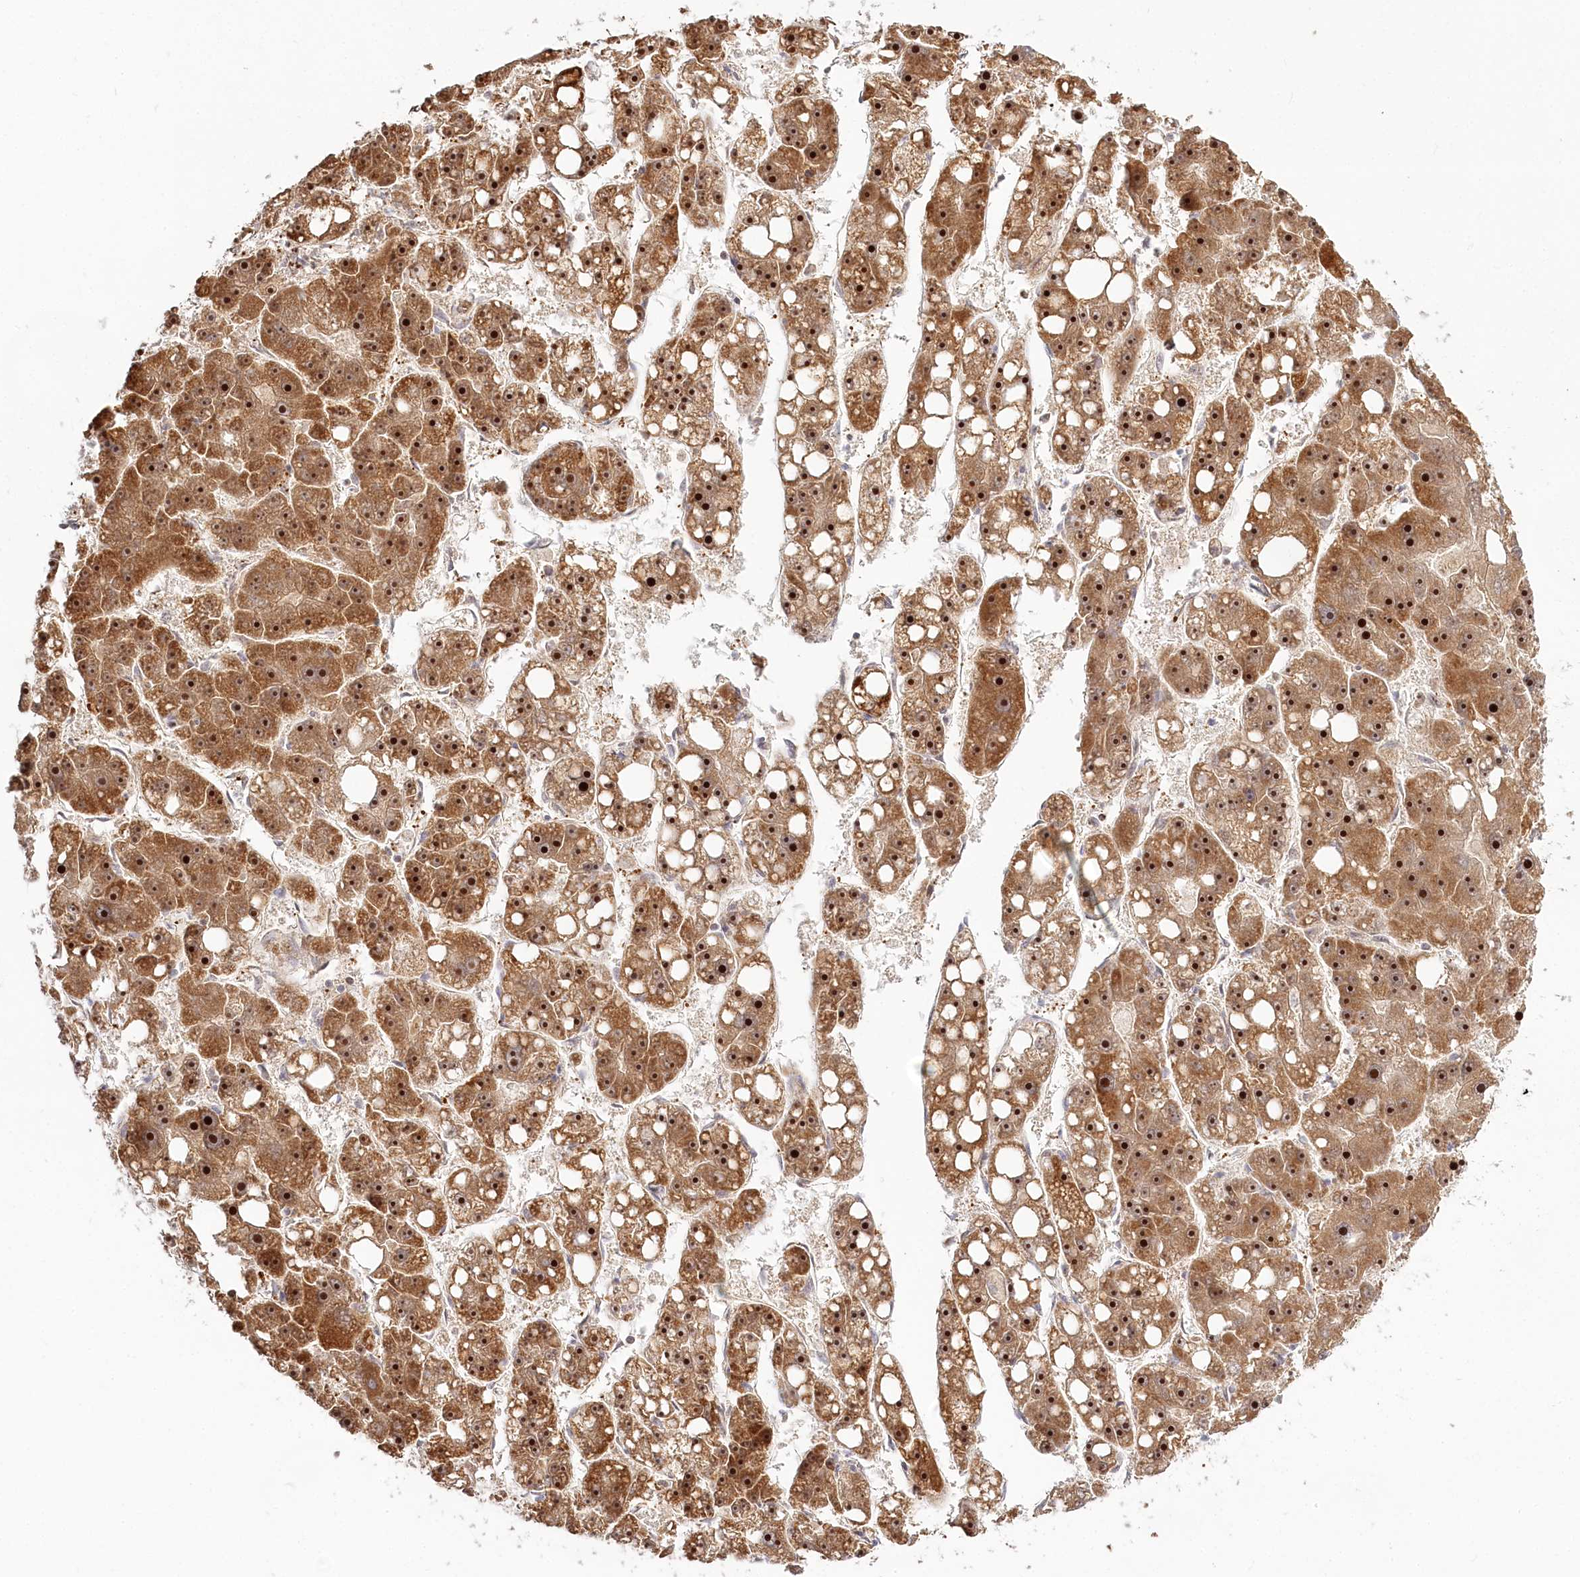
{"staining": {"intensity": "strong", "quantity": ">75%", "location": "cytoplasmic/membranous,nuclear"}, "tissue": "liver cancer", "cell_type": "Tumor cells", "image_type": "cancer", "snomed": [{"axis": "morphology", "description": "Carcinoma, Hepatocellular, NOS"}, {"axis": "topography", "description": "Liver"}], "caption": "Immunohistochemistry (IHC) (DAB) staining of human liver cancer reveals strong cytoplasmic/membranous and nuclear protein expression in about >75% of tumor cells.", "gene": "RTN4IP1", "patient": {"sex": "female", "age": 61}}